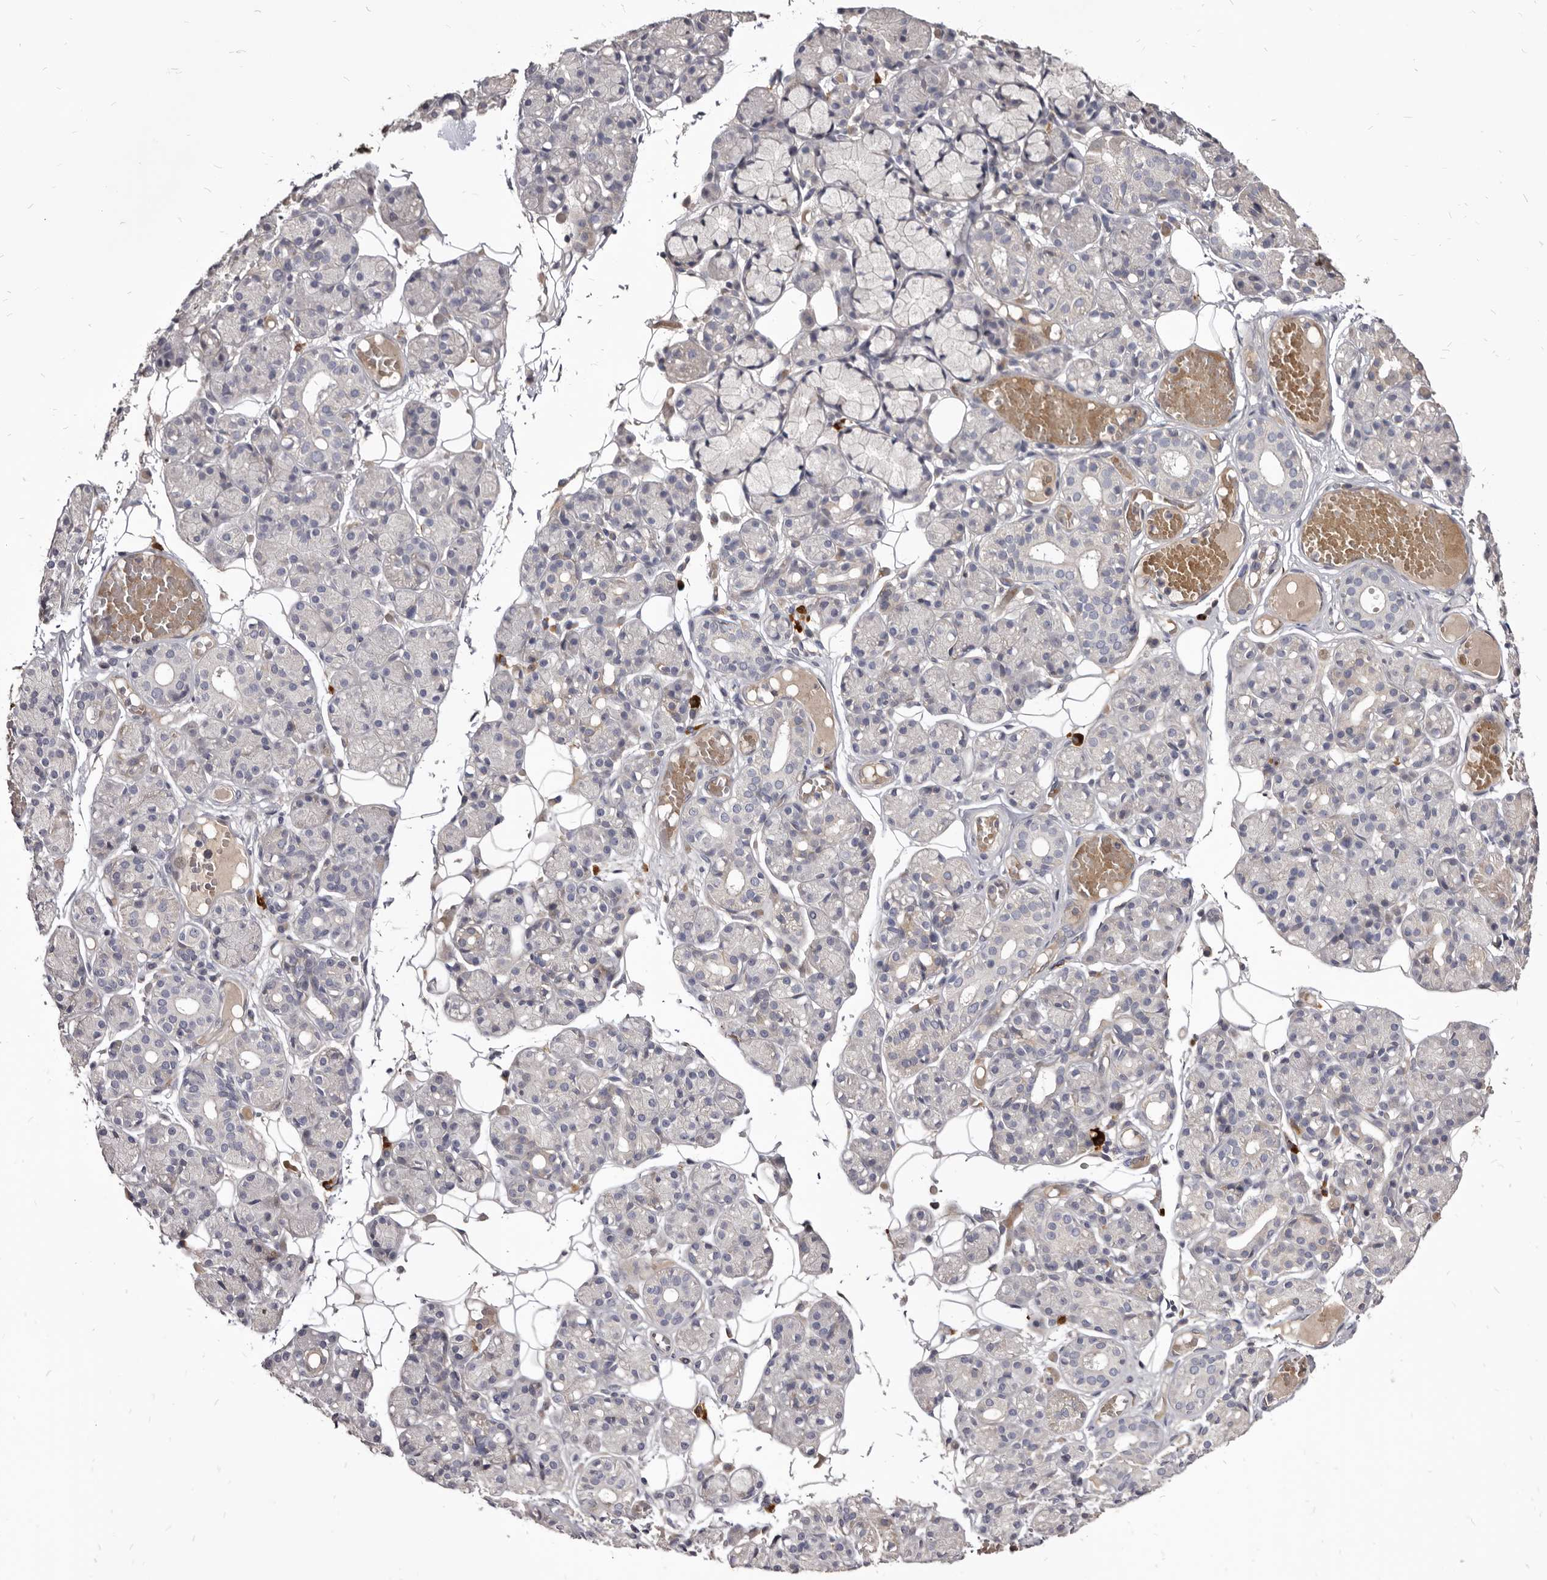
{"staining": {"intensity": "negative", "quantity": "none", "location": "none"}, "tissue": "salivary gland", "cell_type": "Glandular cells", "image_type": "normal", "snomed": [{"axis": "morphology", "description": "Normal tissue, NOS"}, {"axis": "topography", "description": "Salivary gland"}], "caption": "Immunohistochemistry (IHC) histopathology image of unremarkable salivary gland: human salivary gland stained with DAB (3,3'-diaminobenzidine) demonstrates no significant protein expression in glandular cells.", "gene": "FAS", "patient": {"sex": "male", "age": 63}}